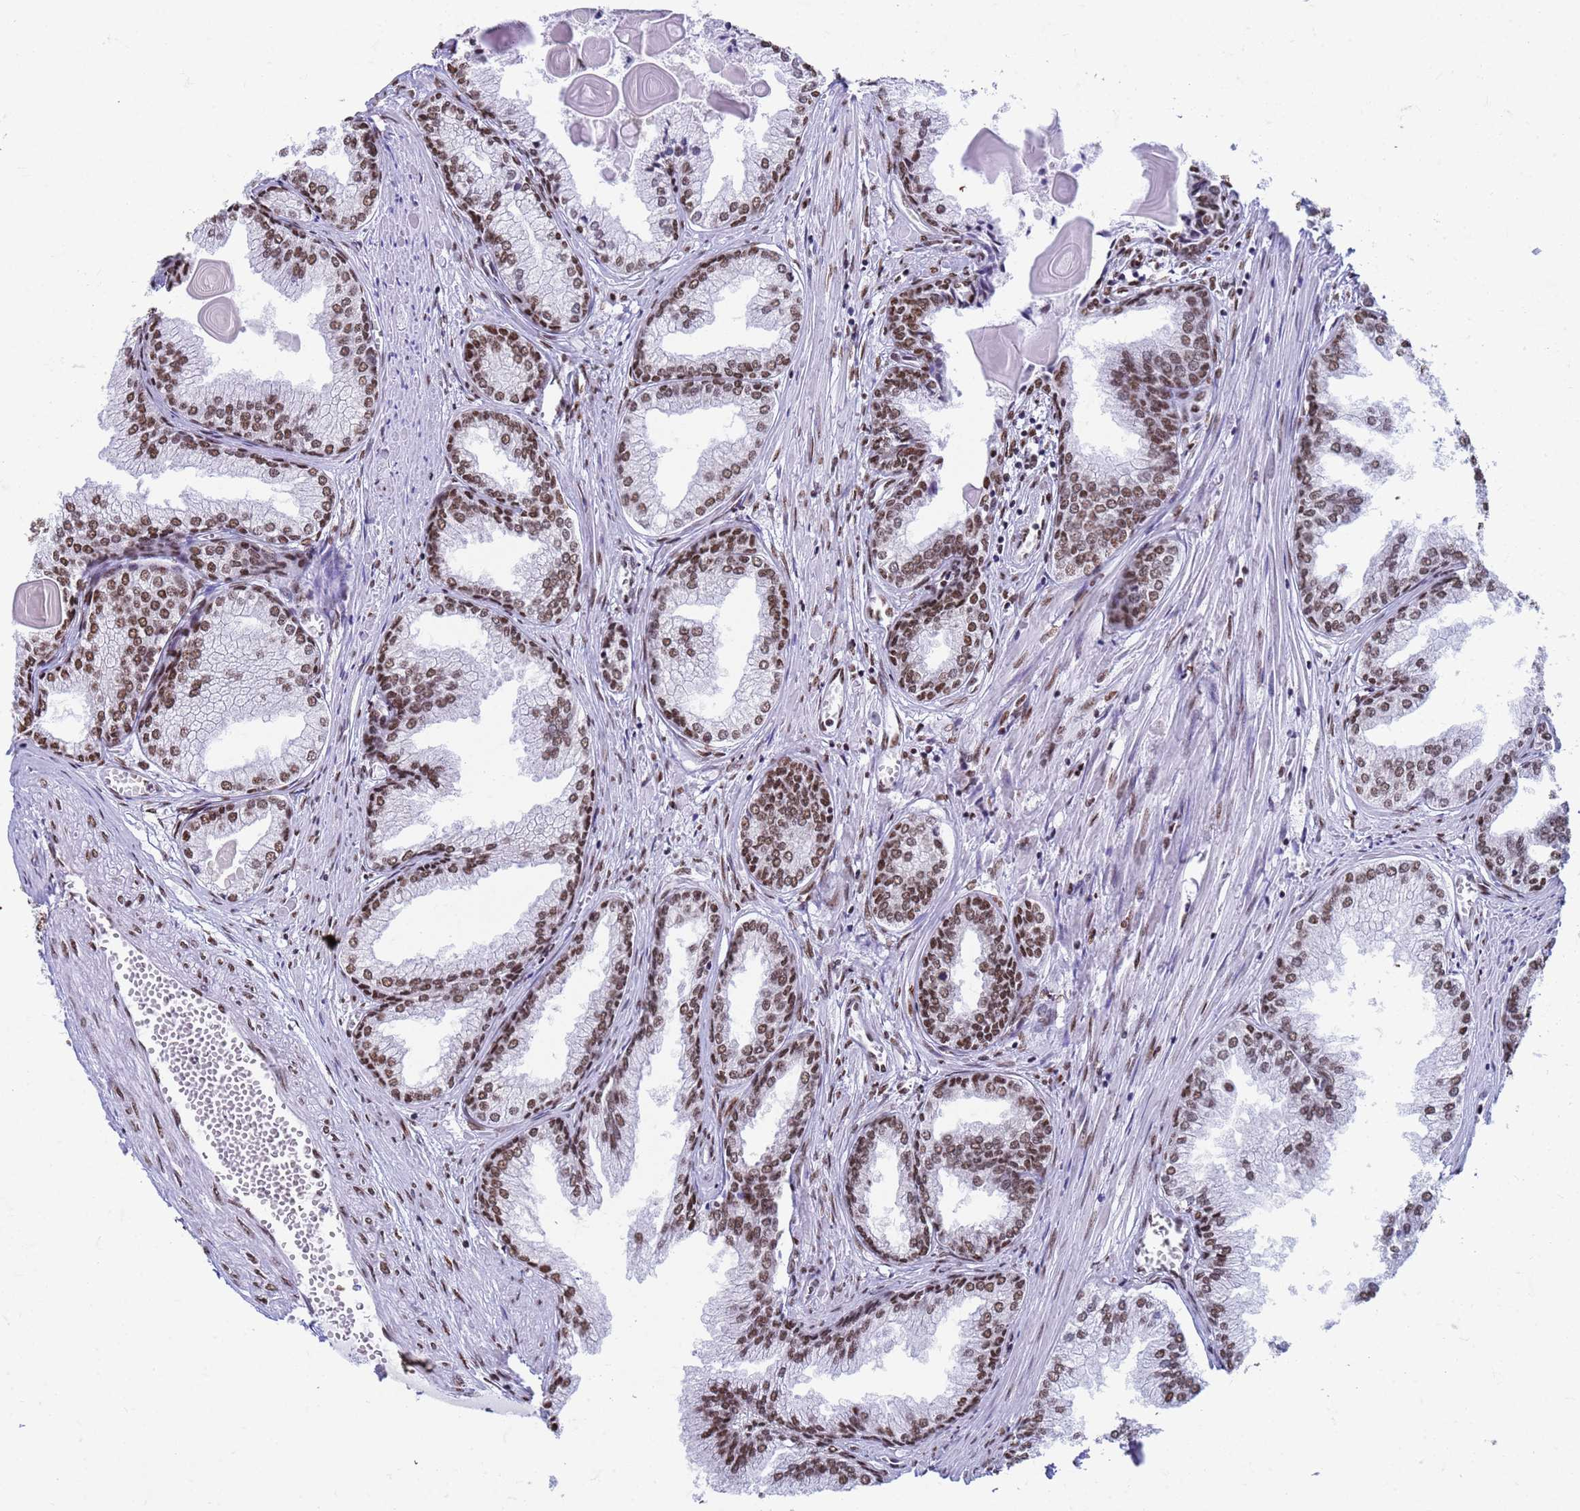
{"staining": {"intensity": "moderate", "quantity": ">75%", "location": "nuclear"}, "tissue": "prostate cancer", "cell_type": "Tumor cells", "image_type": "cancer", "snomed": [{"axis": "morphology", "description": "Adenocarcinoma, High grade"}, {"axis": "topography", "description": "Prostate"}], "caption": "Immunohistochemical staining of adenocarcinoma (high-grade) (prostate) exhibits medium levels of moderate nuclear staining in about >75% of tumor cells. (IHC, brightfield microscopy, high magnification).", "gene": "FAM170B", "patient": {"sex": "male", "age": 68}}